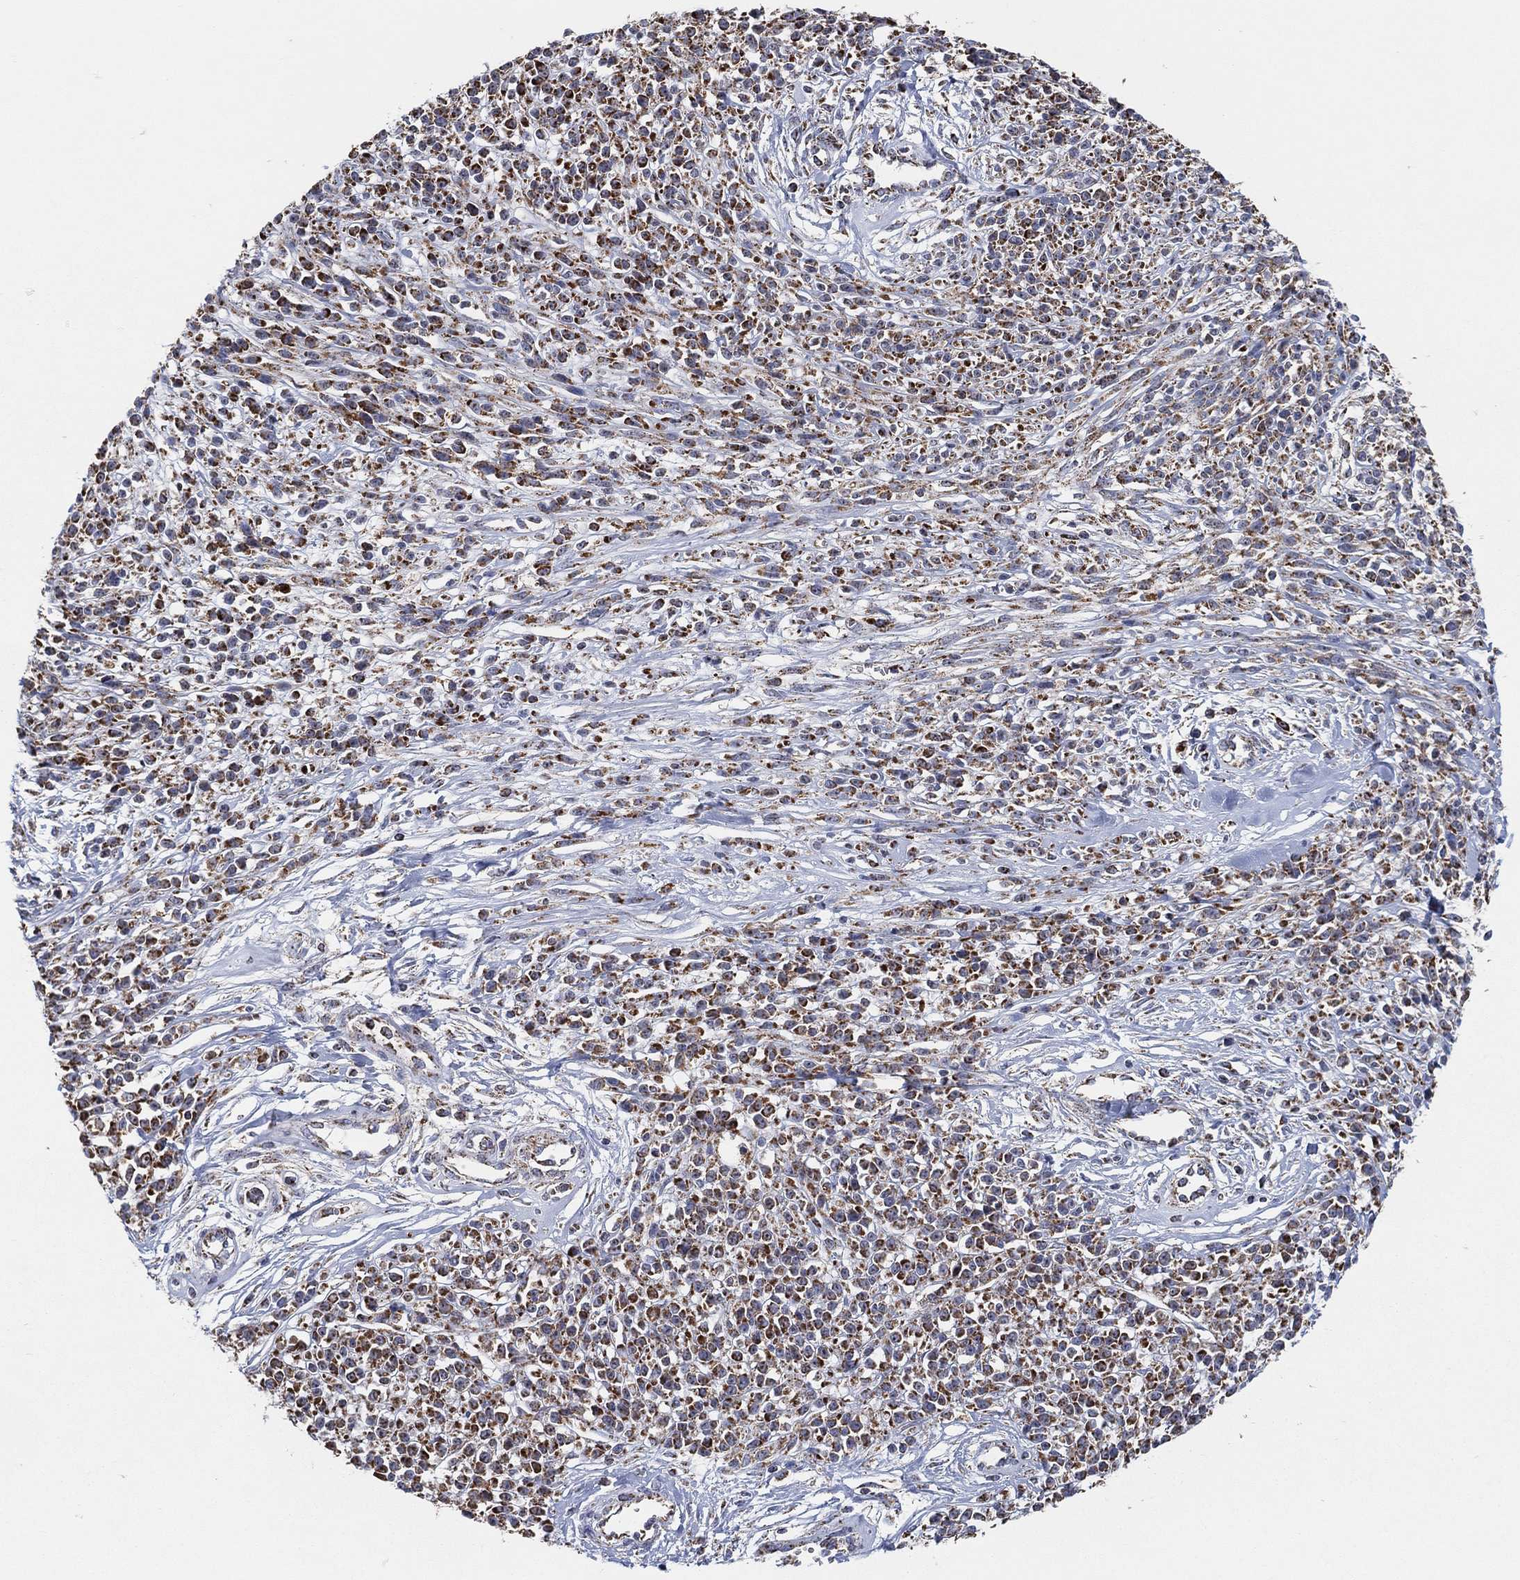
{"staining": {"intensity": "strong", "quantity": ">75%", "location": "cytoplasmic/membranous"}, "tissue": "melanoma", "cell_type": "Tumor cells", "image_type": "cancer", "snomed": [{"axis": "morphology", "description": "Malignant melanoma, NOS"}, {"axis": "topography", "description": "Skin"}, {"axis": "topography", "description": "Skin of trunk"}], "caption": "Melanoma stained with a protein marker demonstrates strong staining in tumor cells.", "gene": "GCAT", "patient": {"sex": "male", "age": 74}}